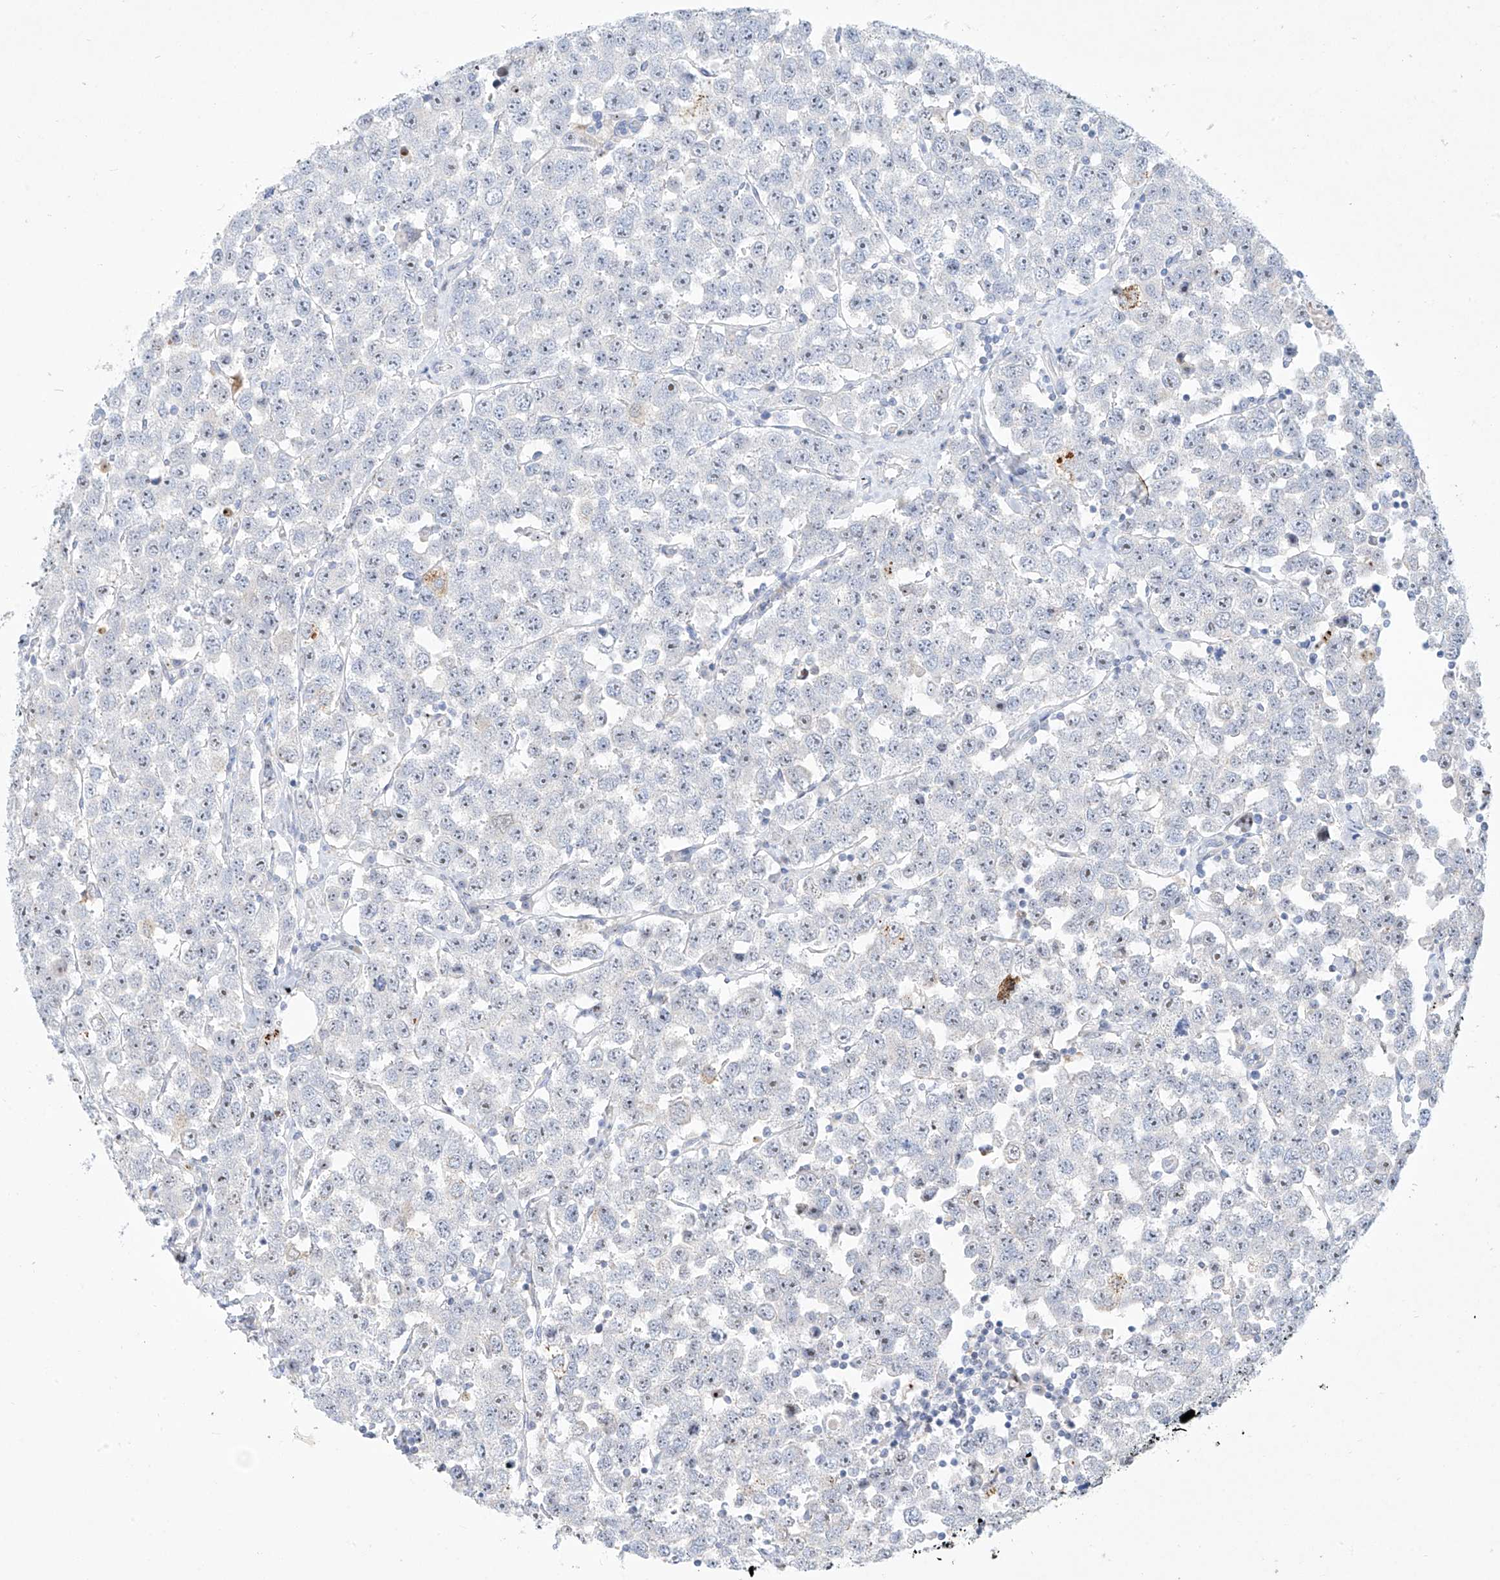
{"staining": {"intensity": "negative", "quantity": "none", "location": "none"}, "tissue": "testis cancer", "cell_type": "Tumor cells", "image_type": "cancer", "snomed": [{"axis": "morphology", "description": "Seminoma, NOS"}, {"axis": "topography", "description": "Testis"}], "caption": "Immunohistochemistry image of human testis seminoma stained for a protein (brown), which reveals no staining in tumor cells.", "gene": "SNU13", "patient": {"sex": "male", "age": 28}}